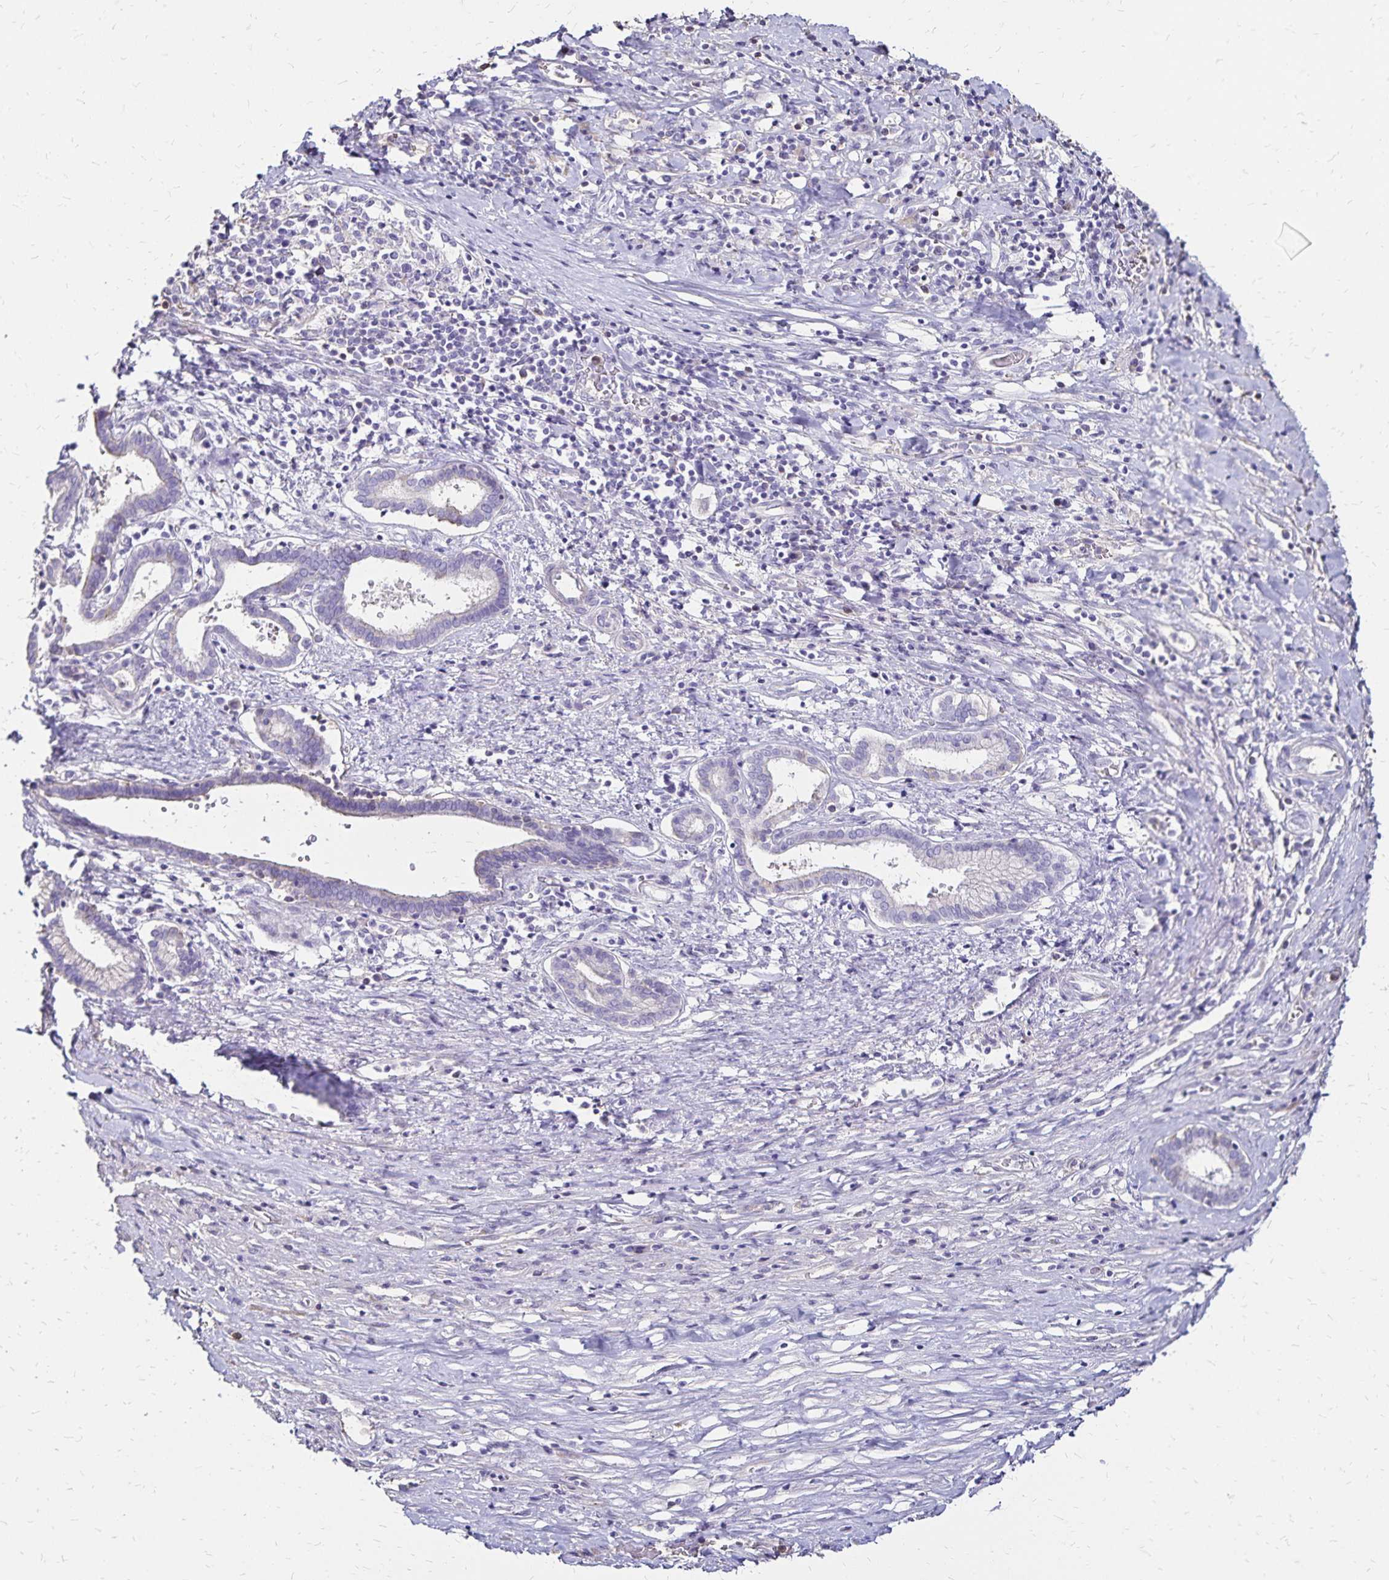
{"staining": {"intensity": "negative", "quantity": "none", "location": "none"}, "tissue": "pancreatic cancer", "cell_type": "Tumor cells", "image_type": "cancer", "snomed": [{"axis": "morphology", "description": "Adenocarcinoma, NOS"}, {"axis": "topography", "description": "Pancreas"}], "caption": "Pancreatic cancer (adenocarcinoma) was stained to show a protein in brown. There is no significant staining in tumor cells.", "gene": "KISS1", "patient": {"sex": "male", "age": 63}}